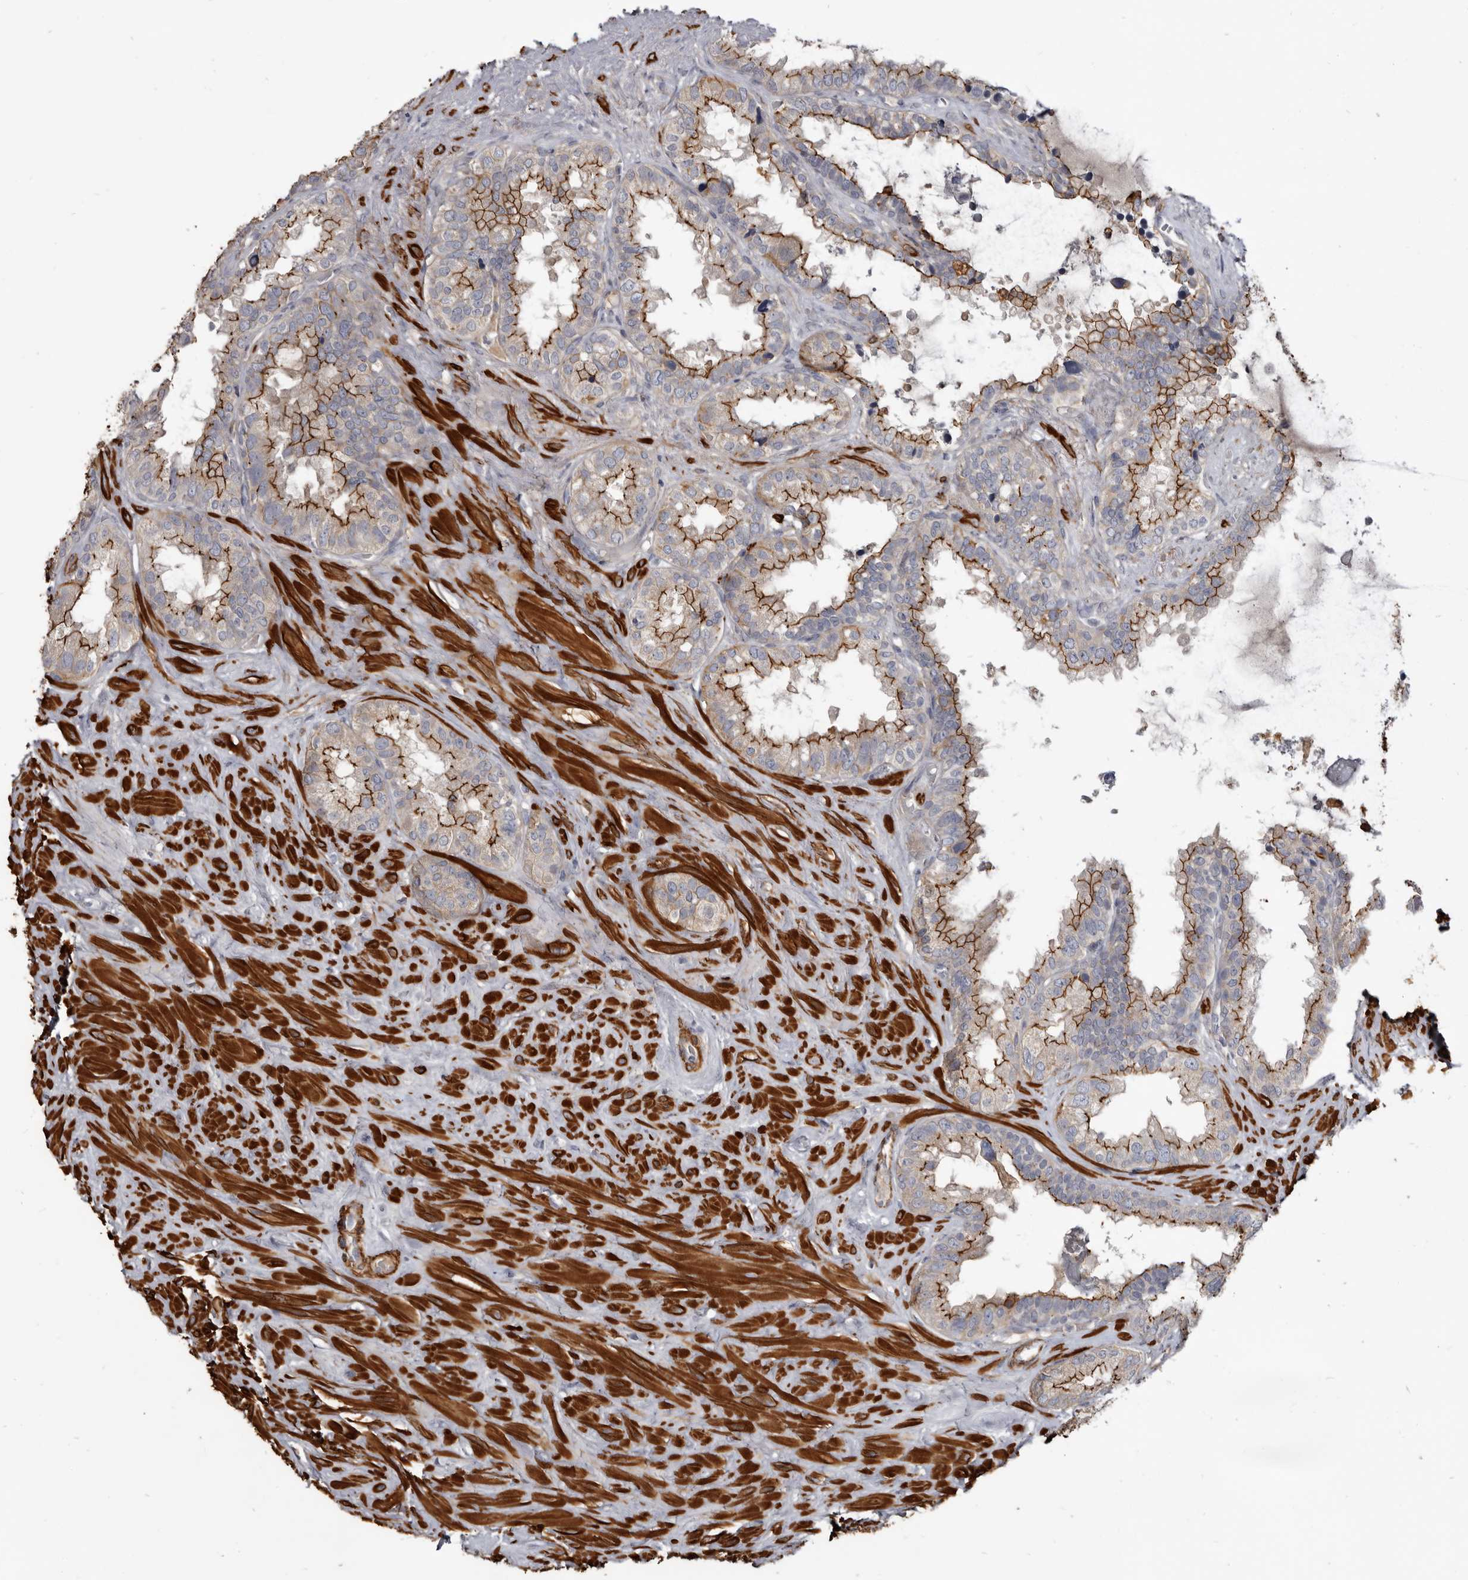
{"staining": {"intensity": "strong", "quantity": "25%-75%", "location": "cytoplasmic/membranous"}, "tissue": "seminal vesicle", "cell_type": "Glandular cells", "image_type": "normal", "snomed": [{"axis": "morphology", "description": "Normal tissue, NOS"}, {"axis": "topography", "description": "Seminal veicle"}], "caption": "Seminal vesicle was stained to show a protein in brown. There is high levels of strong cytoplasmic/membranous staining in approximately 25%-75% of glandular cells. Immunohistochemistry (ihc) stains the protein in brown and the nuclei are stained blue.", "gene": "CGN", "patient": {"sex": "male", "age": 80}}